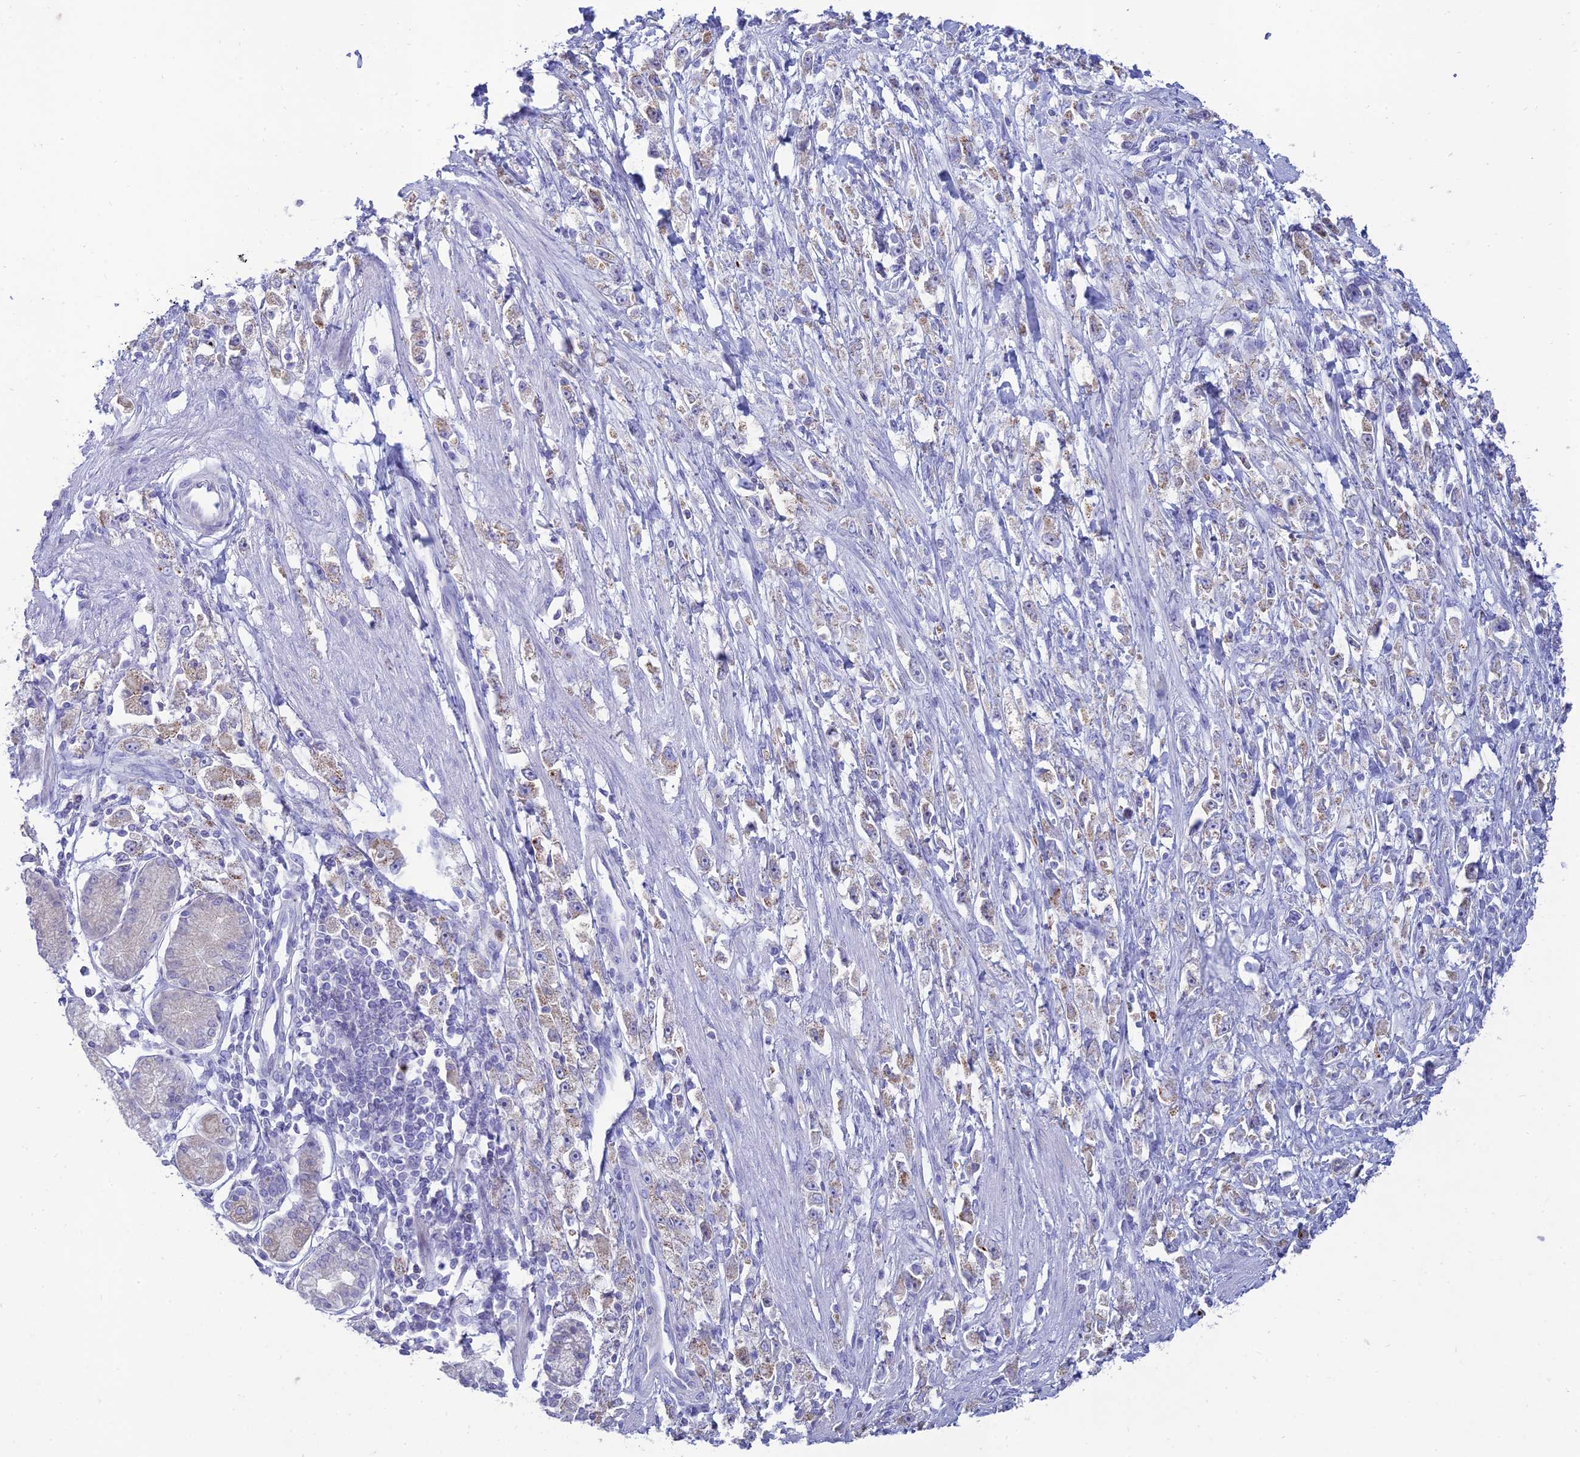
{"staining": {"intensity": "weak", "quantity": "<25%", "location": "cytoplasmic/membranous"}, "tissue": "stomach cancer", "cell_type": "Tumor cells", "image_type": "cancer", "snomed": [{"axis": "morphology", "description": "Adenocarcinoma, NOS"}, {"axis": "topography", "description": "Stomach"}], "caption": "This is a micrograph of immunohistochemistry staining of adenocarcinoma (stomach), which shows no positivity in tumor cells.", "gene": "MAL2", "patient": {"sex": "female", "age": 59}}